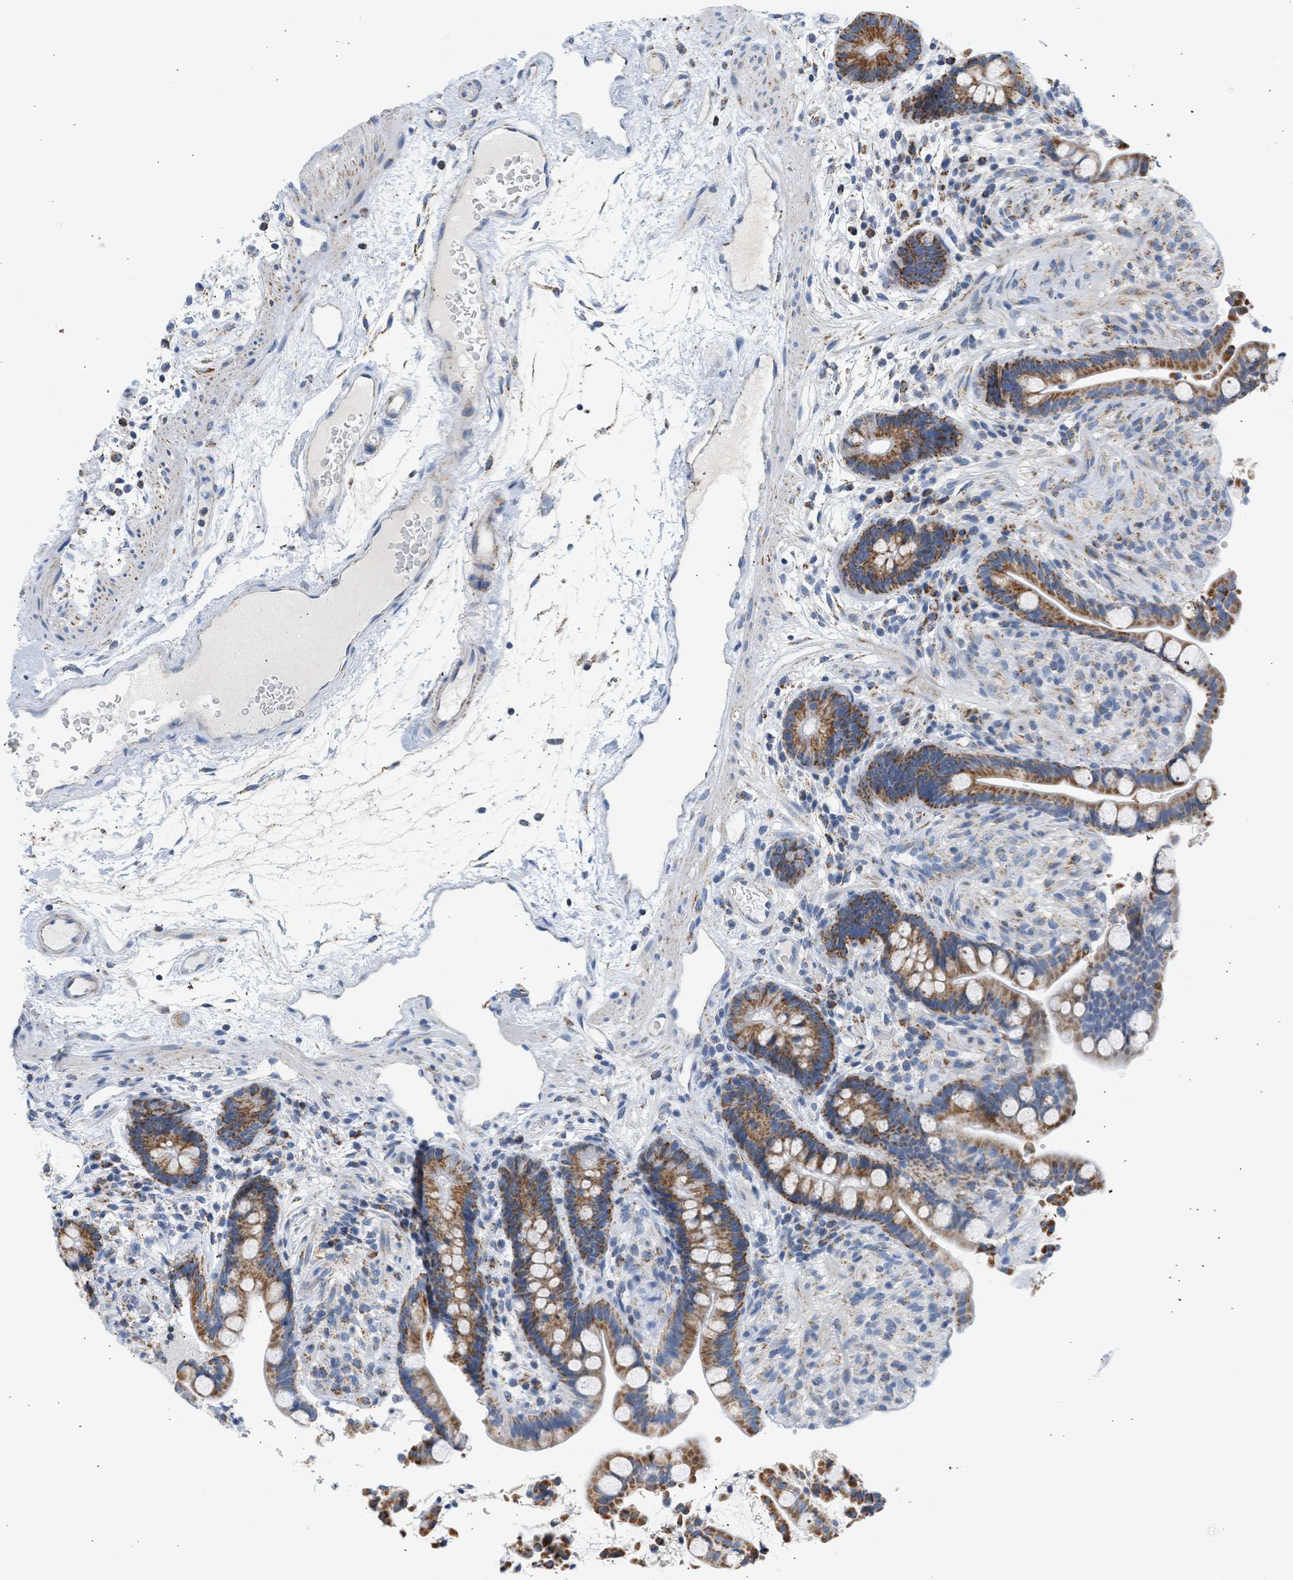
{"staining": {"intensity": "negative", "quantity": "none", "location": "none"}, "tissue": "colon", "cell_type": "Endothelial cells", "image_type": "normal", "snomed": [{"axis": "morphology", "description": "Normal tissue, NOS"}, {"axis": "topography", "description": "Colon"}], "caption": "Histopathology image shows no significant protein staining in endothelial cells of benign colon. The staining is performed using DAB brown chromogen with nuclei counter-stained in using hematoxylin.", "gene": "GRPEL2", "patient": {"sex": "male", "age": 73}}